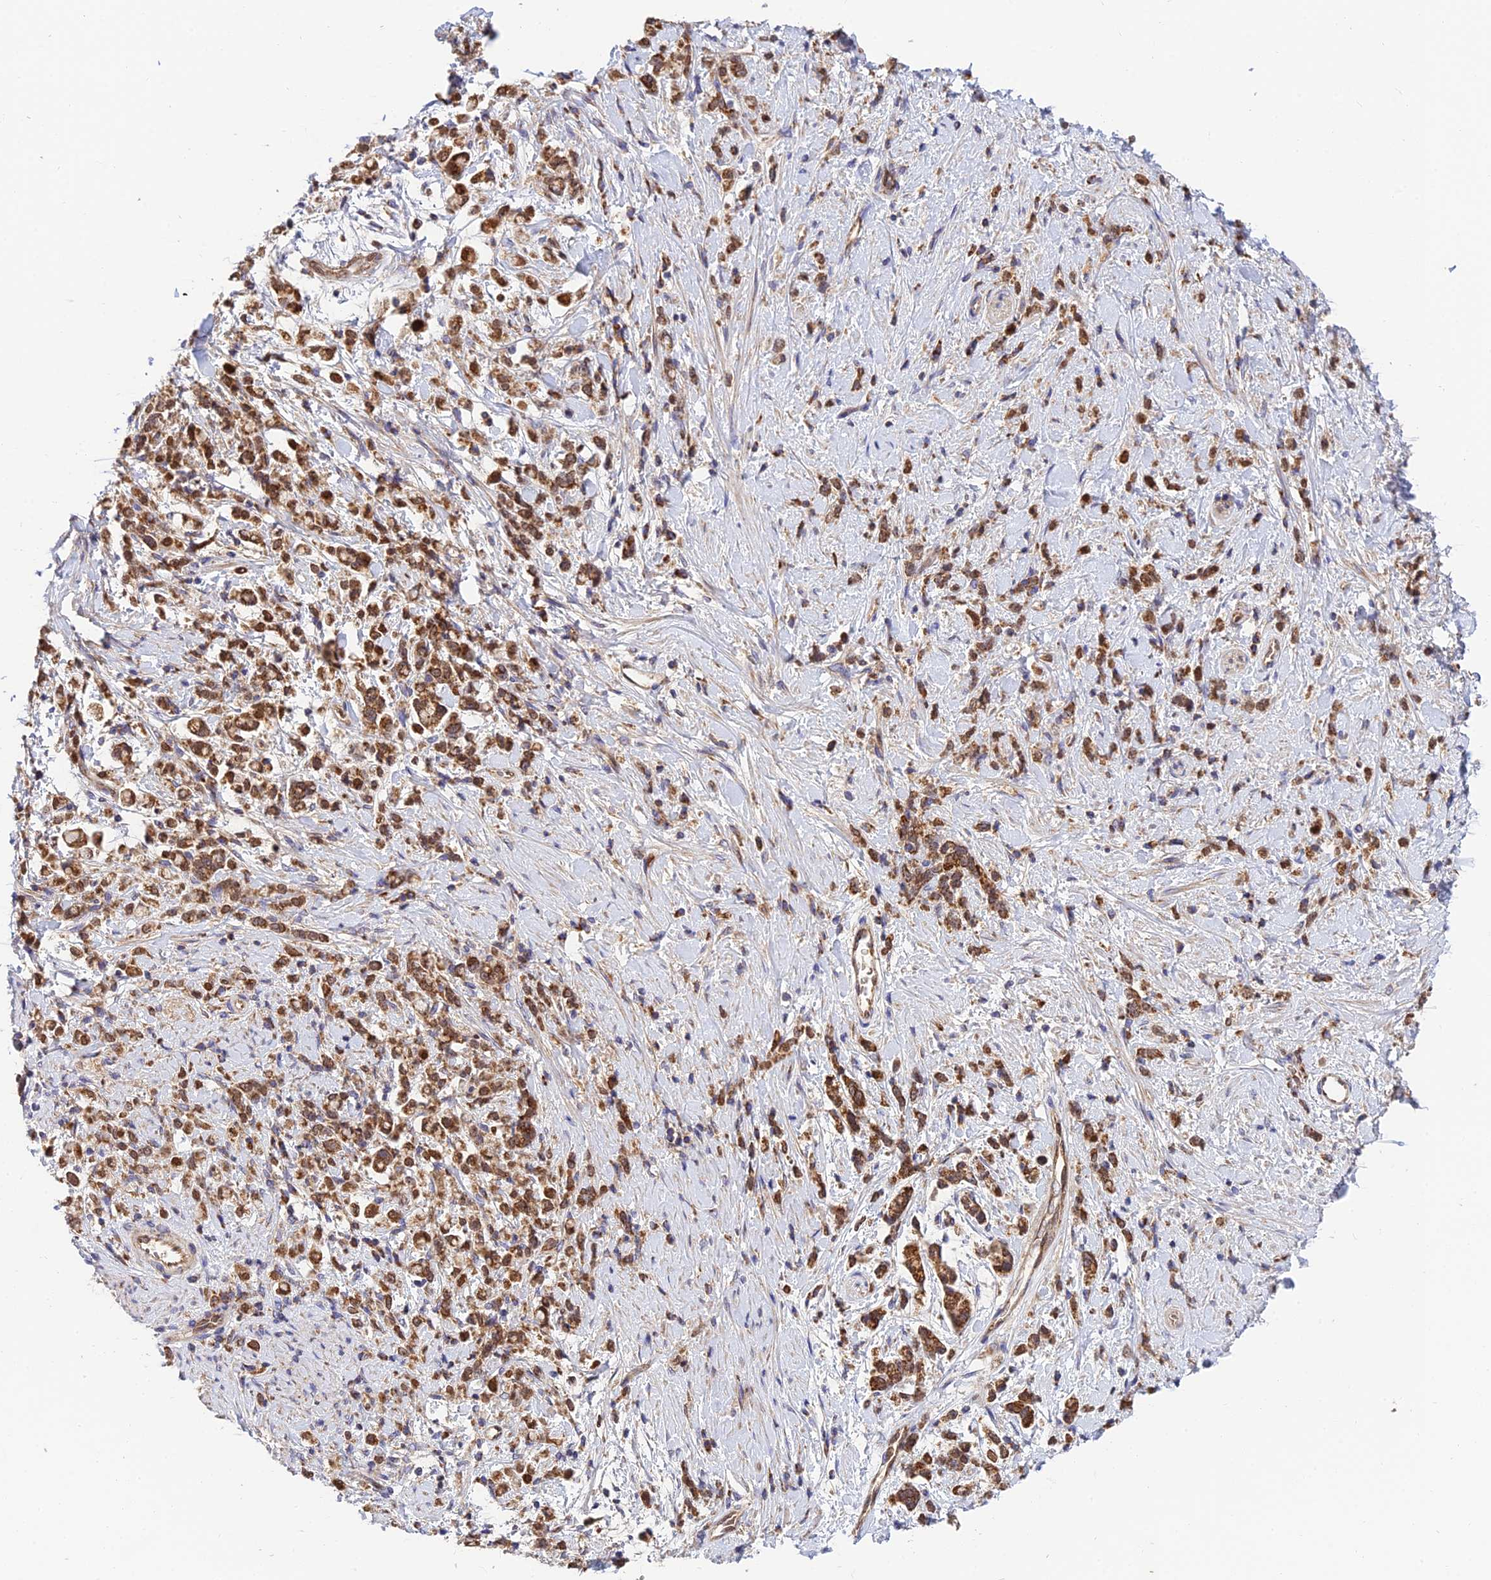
{"staining": {"intensity": "strong", "quantity": ">75%", "location": "cytoplasmic/membranous"}, "tissue": "stomach cancer", "cell_type": "Tumor cells", "image_type": "cancer", "snomed": [{"axis": "morphology", "description": "Adenocarcinoma, NOS"}, {"axis": "topography", "description": "Stomach"}], "caption": "A micrograph of adenocarcinoma (stomach) stained for a protein reveals strong cytoplasmic/membranous brown staining in tumor cells.", "gene": "PODNL1", "patient": {"sex": "female", "age": 60}}